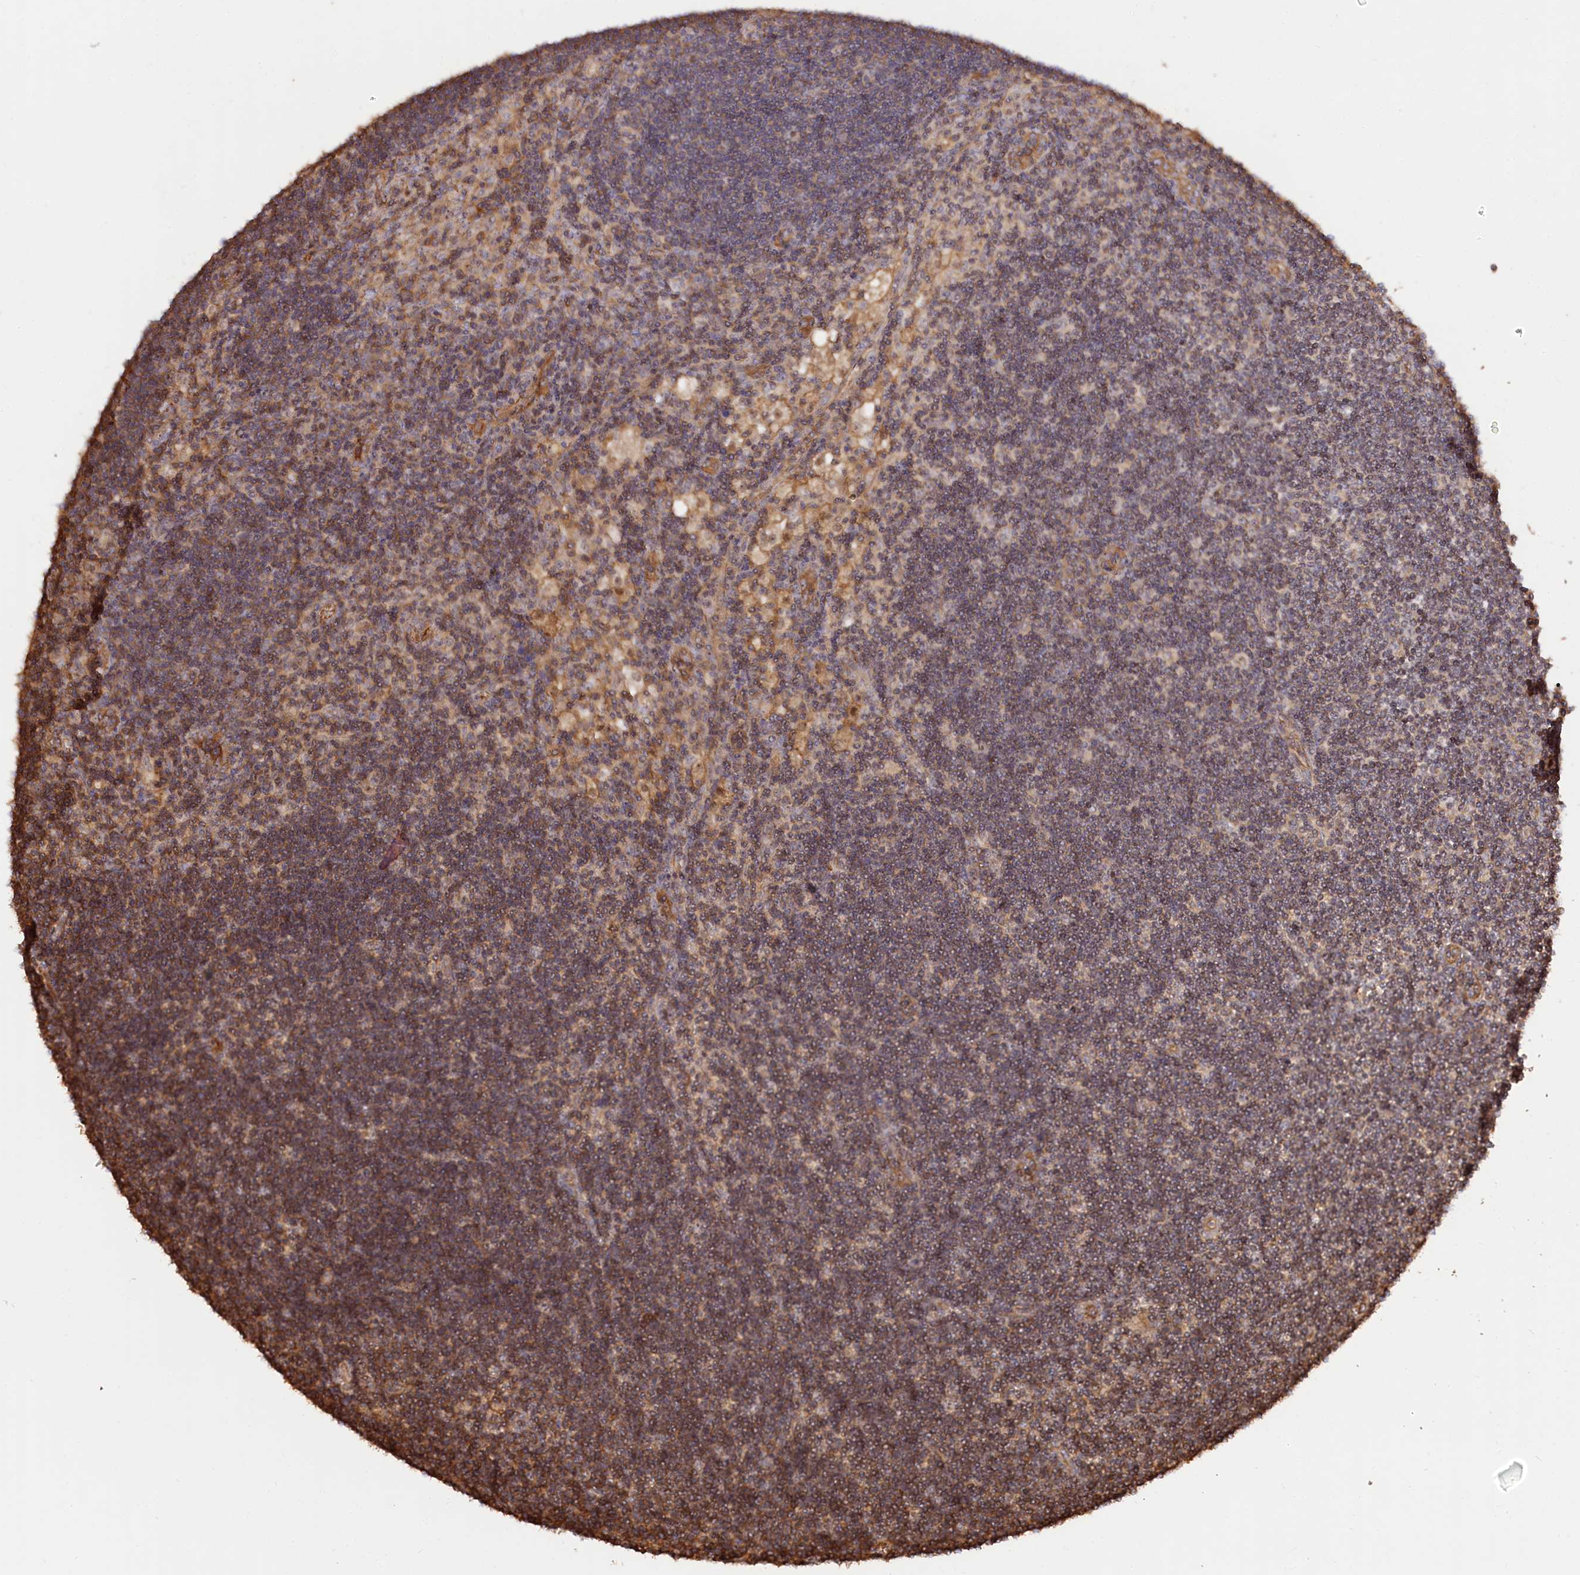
{"staining": {"intensity": "moderate", "quantity": "<25%", "location": "cytoplasmic/membranous,nuclear"}, "tissue": "lymph node", "cell_type": "Germinal center cells", "image_type": "normal", "snomed": [{"axis": "morphology", "description": "Normal tissue, NOS"}, {"axis": "topography", "description": "Lymph node"}], "caption": "This histopathology image displays unremarkable lymph node stained with immunohistochemistry to label a protein in brown. The cytoplasmic/membranous,nuclear of germinal center cells show moderate positivity for the protein. Nuclei are counter-stained blue.", "gene": "WDR36", "patient": {"sex": "male", "age": 24}}